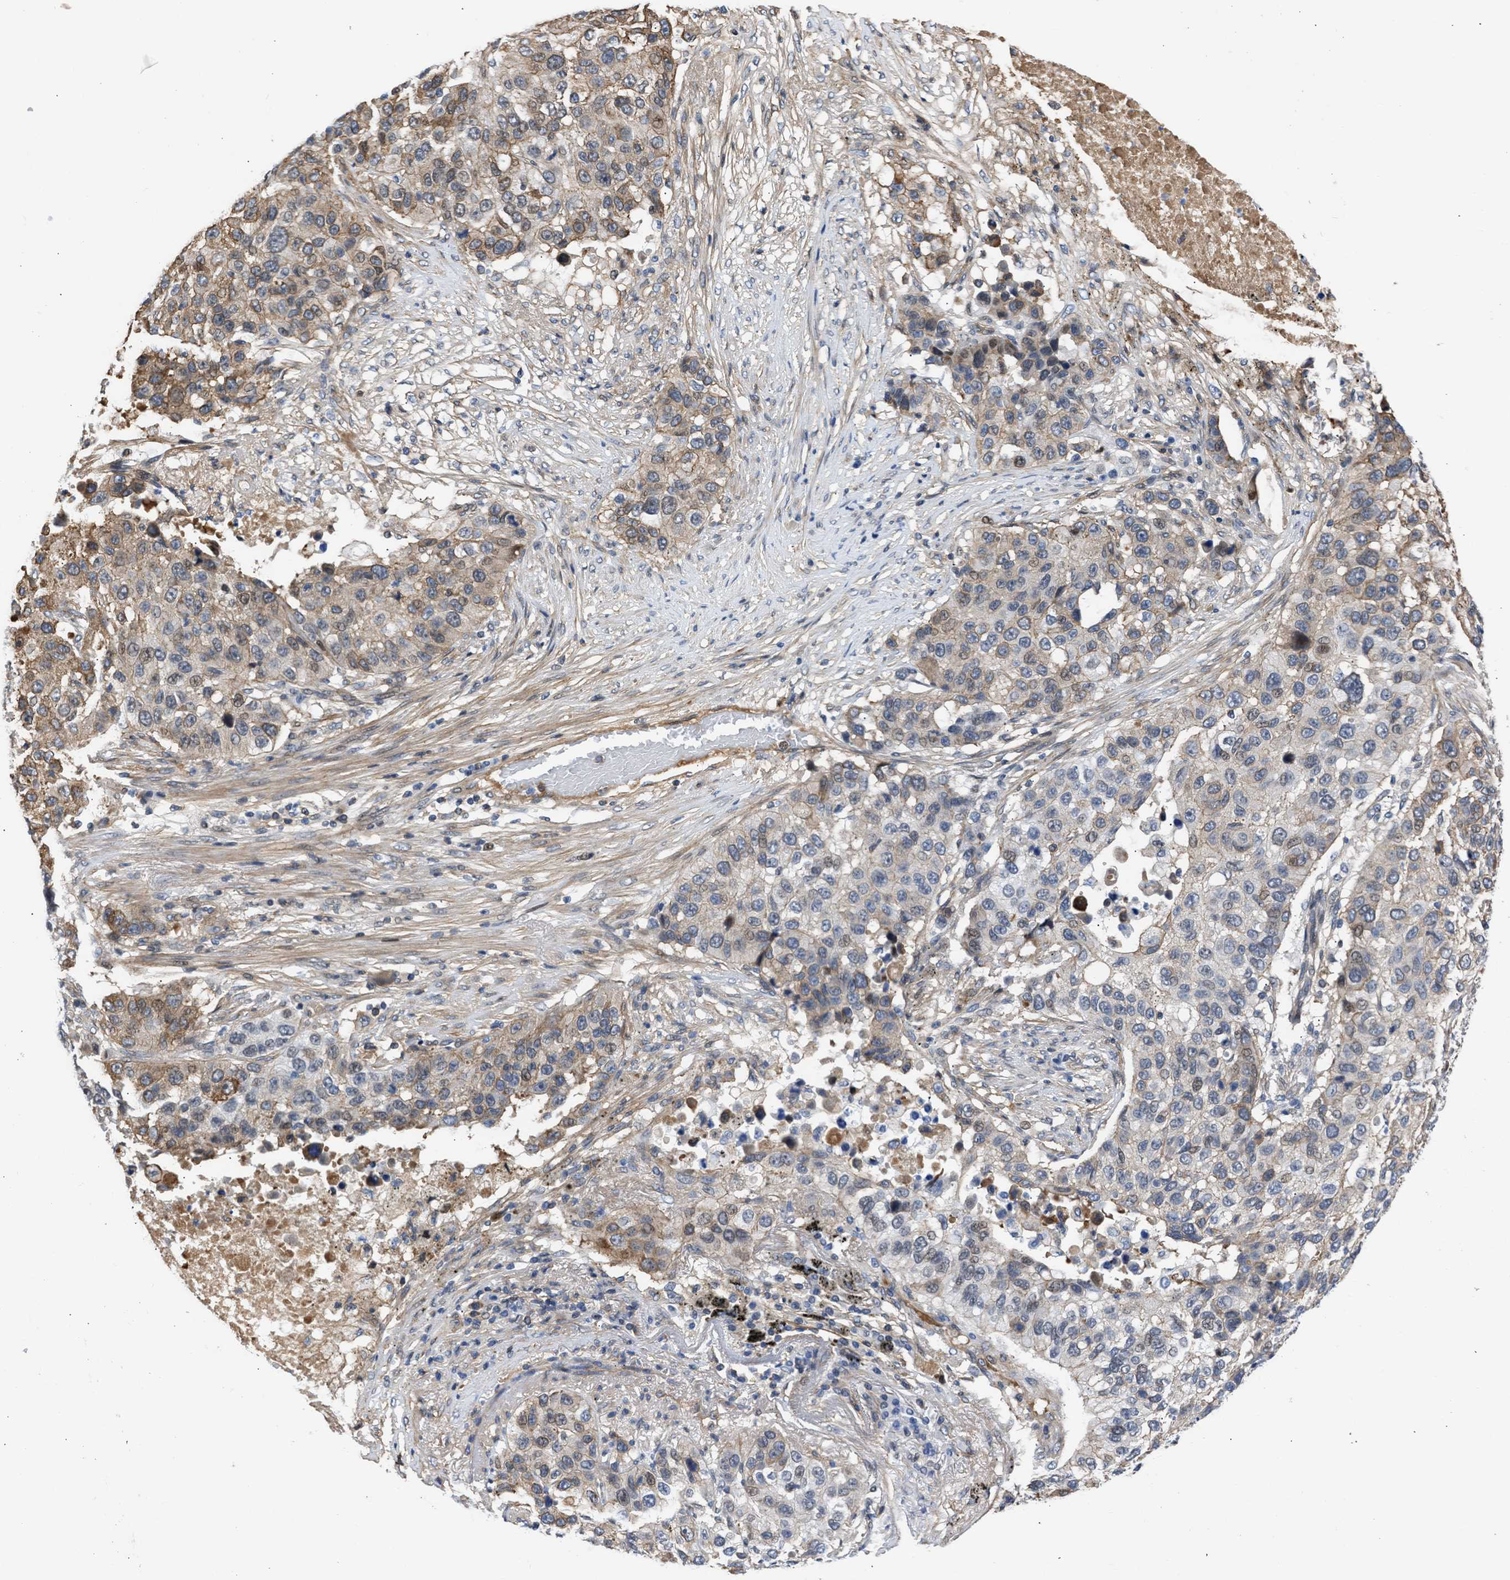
{"staining": {"intensity": "moderate", "quantity": "<25%", "location": "cytoplasmic/membranous,nuclear"}, "tissue": "lung cancer", "cell_type": "Tumor cells", "image_type": "cancer", "snomed": [{"axis": "morphology", "description": "Squamous cell carcinoma, NOS"}, {"axis": "topography", "description": "Lung"}], "caption": "A micrograph showing moderate cytoplasmic/membranous and nuclear expression in approximately <25% of tumor cells in lung squamous cell carcinoma, as visualized by brown immunohistochemical staining.", "gene": "MAS1L", "patient": {"sex": "male", "age": 57}}